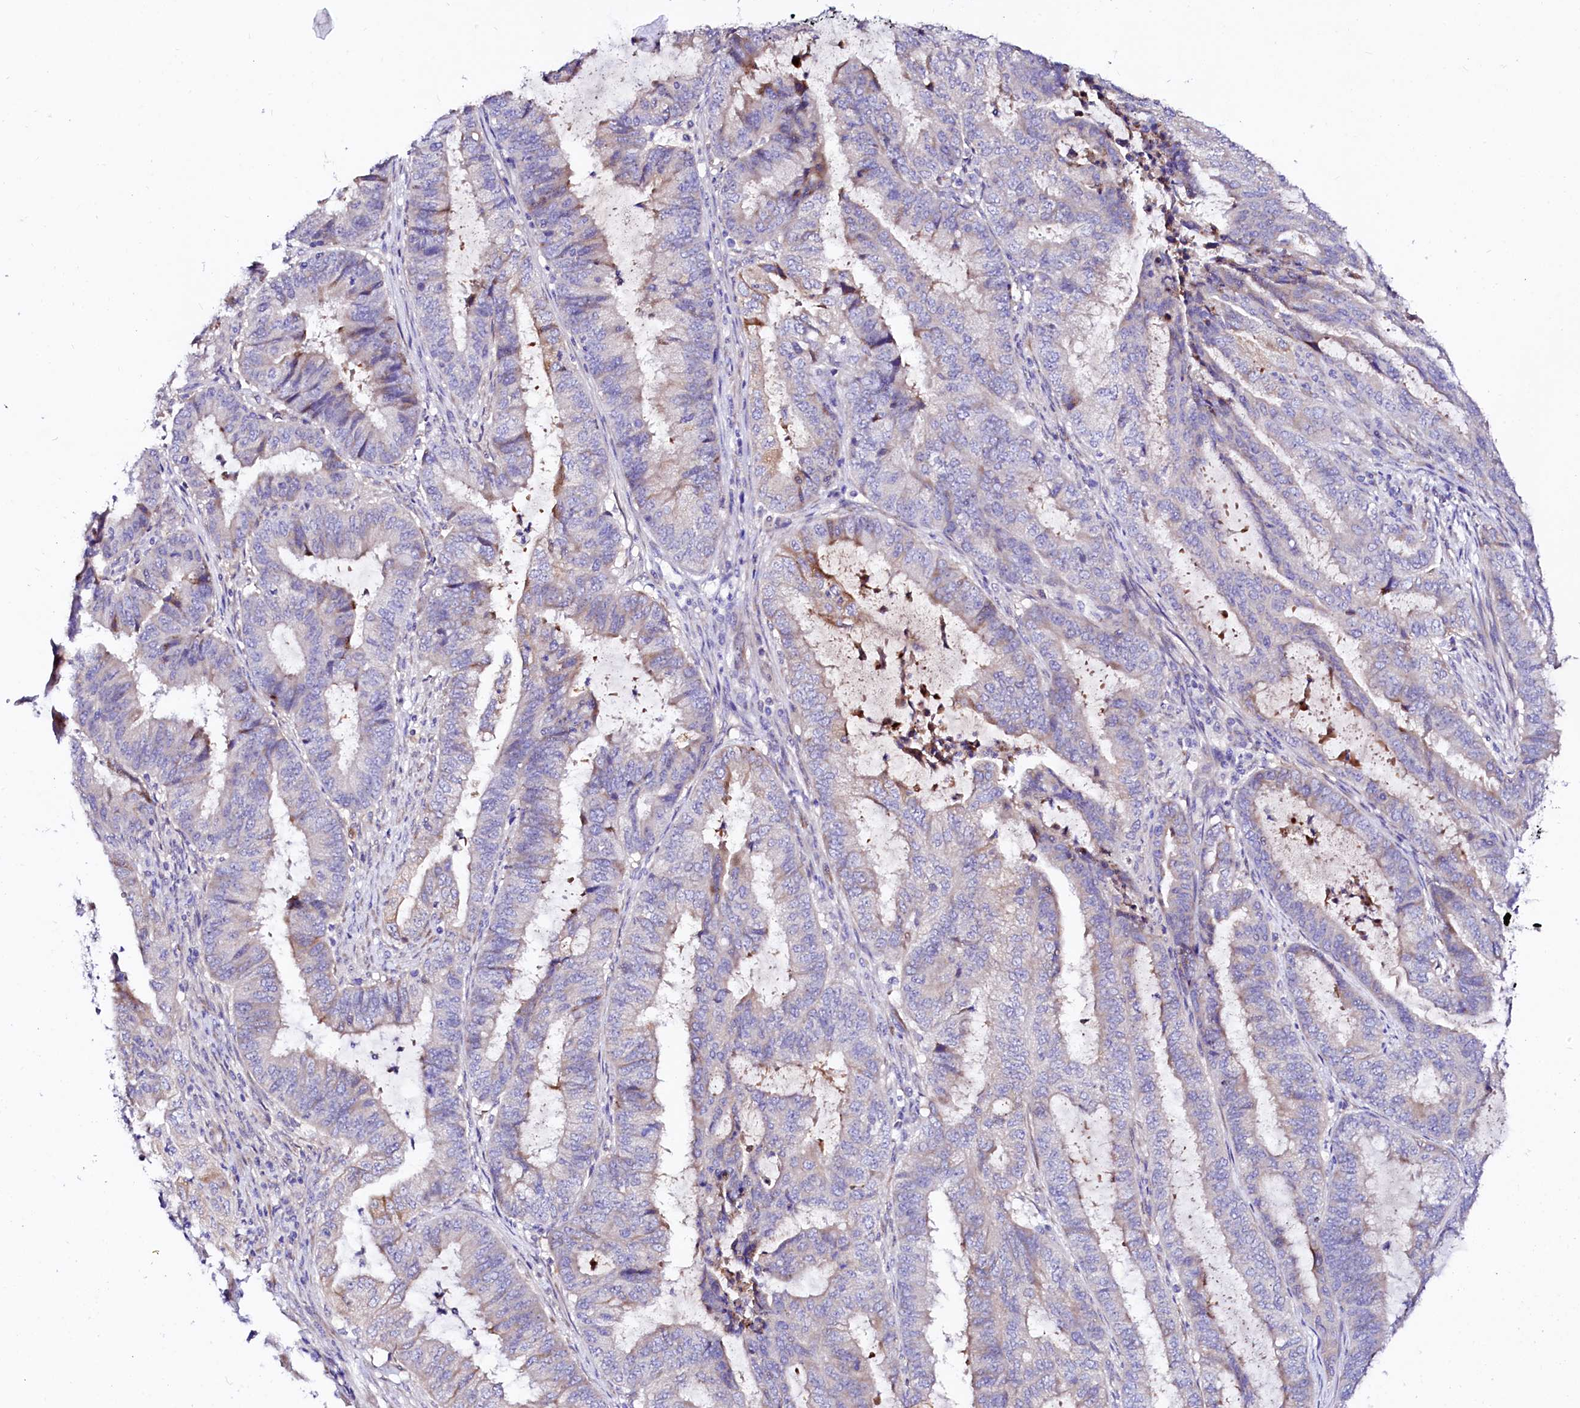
{"staining": {"intensity": "weak", "quantity": "<25%", "location": "cytoplasmic/membranous"}, "tissue": "endometrial cancer", "cell_type": "Tumor cells", "image_type": "cancer", "snomed": [{"axis": "morphology", "description": "Adenocarcinoma, NOS"}, {"axis": "topography", "description": "Endometrium"}], "caption": "Tumor cells are negative for protein expression in human adenocarcinoma (endometrial).", "gene": "BTBD16", "patient": {"sex": "female", "age": 51}}